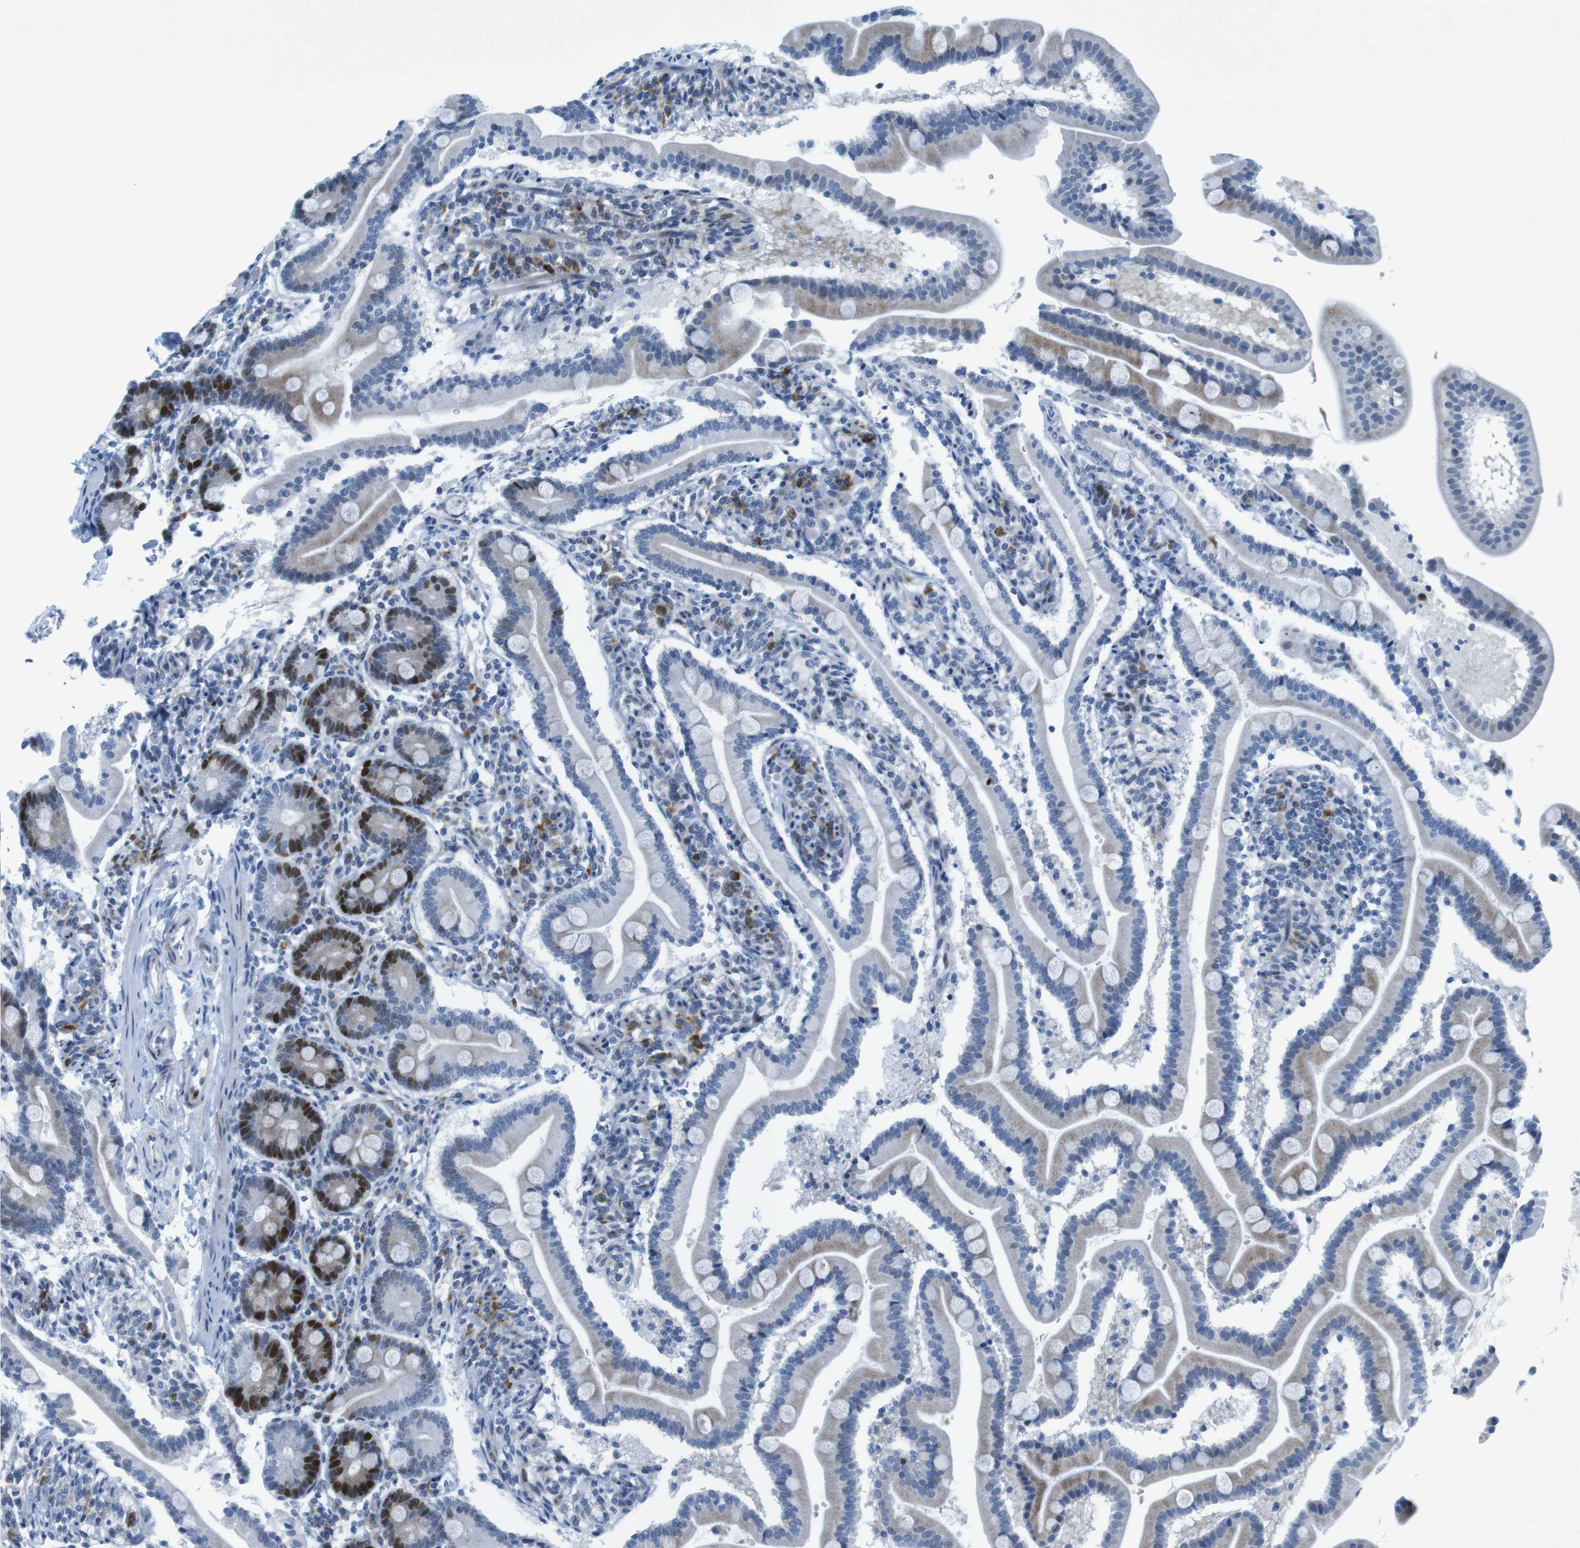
{"staining": {"intensity": "strong", "quantity": "25%-75%", "location": "cytoplasmic/membranous,nuclear"}, "tissue": "duodenum", "cell_type": "Glandular cells", "image_type": "normal", "snomed": [{"axis": "morphology", "description": "Normal tissue, NOS"}, {"axis": "topography", "description": "Duodenum"}], "caption": "Immunohistochemistry (DAB) staining of benign human duodenum displays strong cytoplasmic/membranous,nuclear protein positivity in about 25%-75% of glandular cells. The staining is performed using DAB (3,3'-diaminobenzidine) brown chromogen to label protein expression. The nuclei are counter-stained blue using hematoxylin.", "gene": "CHAF1A", "patient": {"sex": "male", "age": 54}}